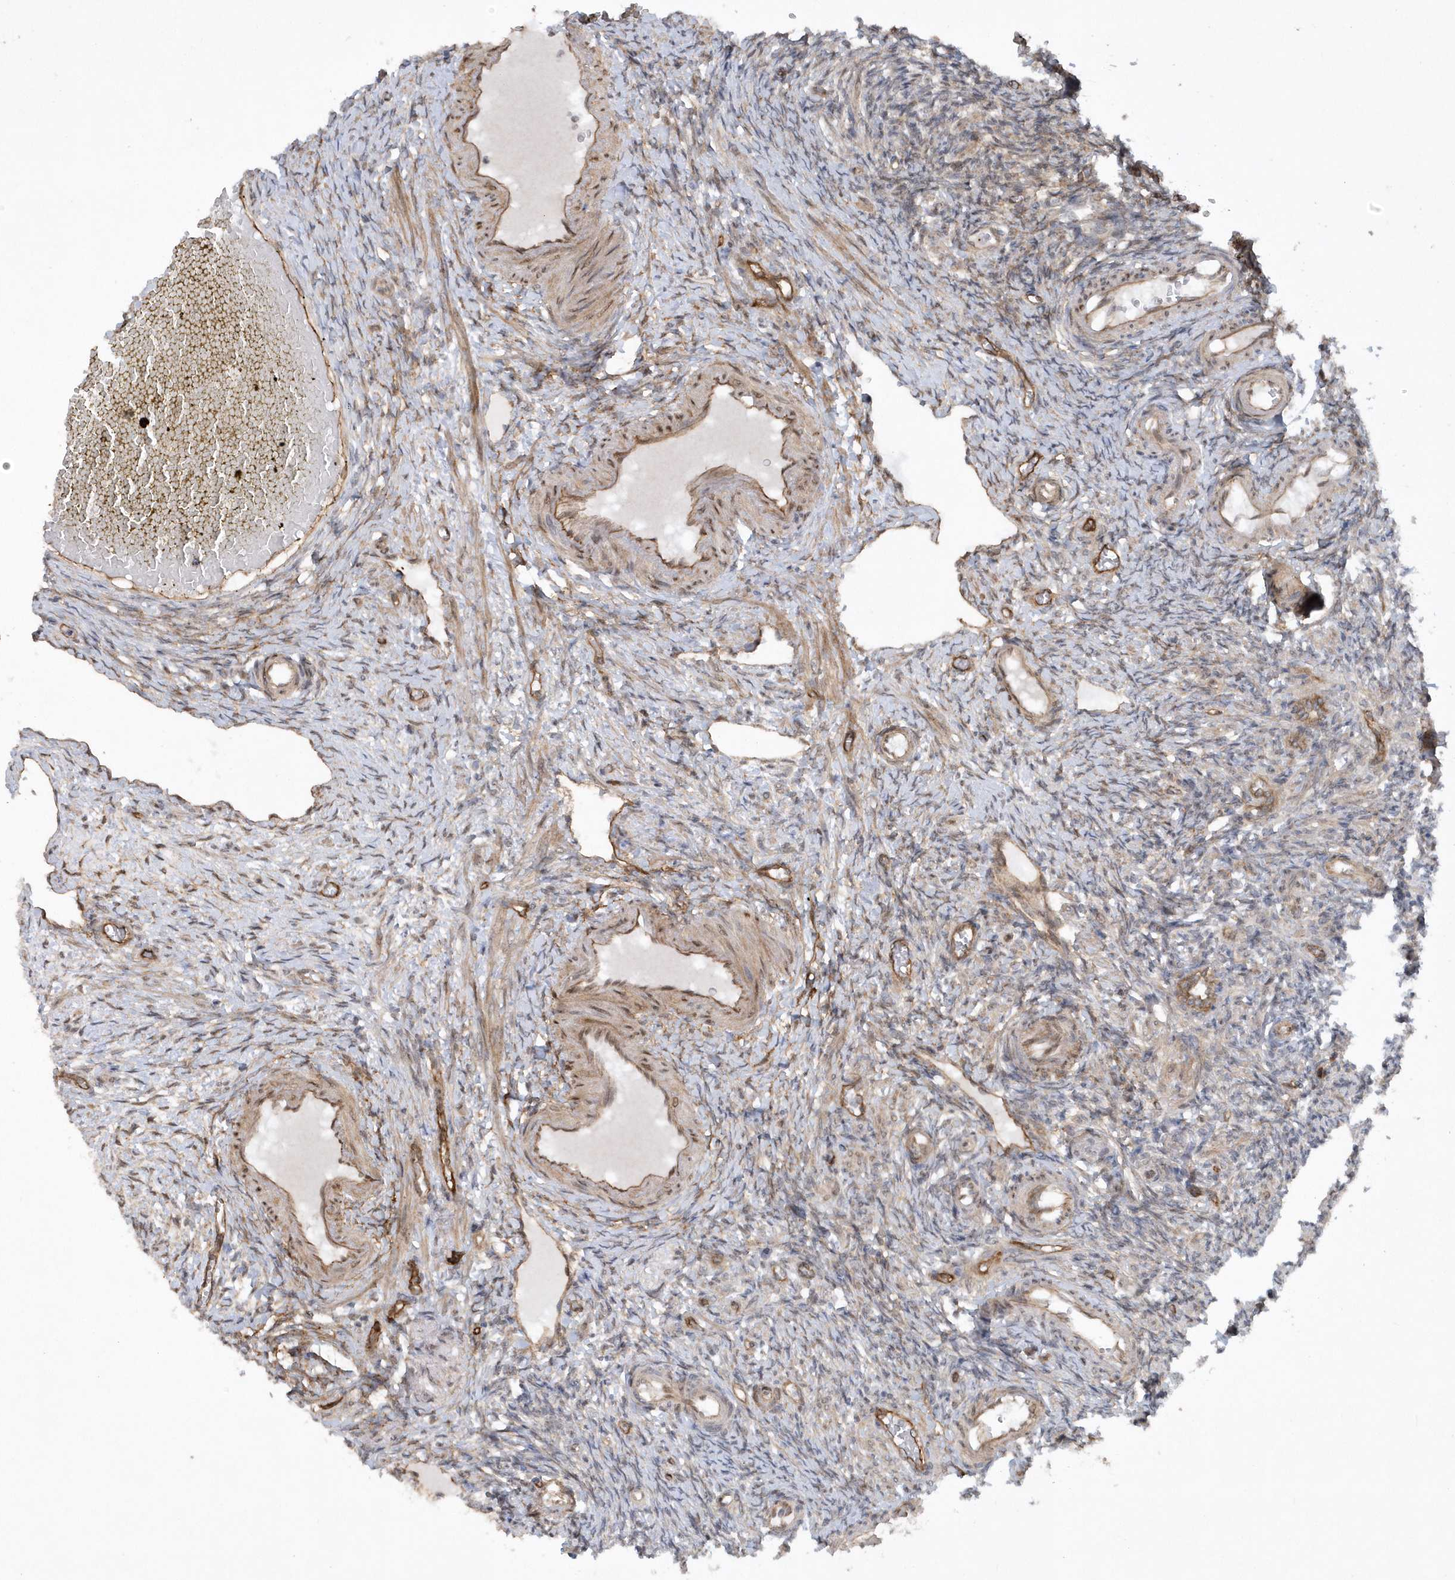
{"staining": {"intensity": "weak", "quantity": "<25%", "location": "cytoplasmic/membranous"}, "tissue": "ovary", "cell_type": "Ovarian stroma cells", "image_type": "normal", "snomed": [{"axis": "morphology", "description": "Normal tissue, NOS"}, {"axis": "topography", "description": "Ovary"}], "caption": "Ovarian stroma cells show no significant protein staining in benign ovary. The staining was performed using DAB to visualize the protein expression in brown, while the nuclei were stained in blue with hematoxylin (Magnification: 20x).", "gene": "RAI14", "patient": {"sex": "female", "age": 27}}